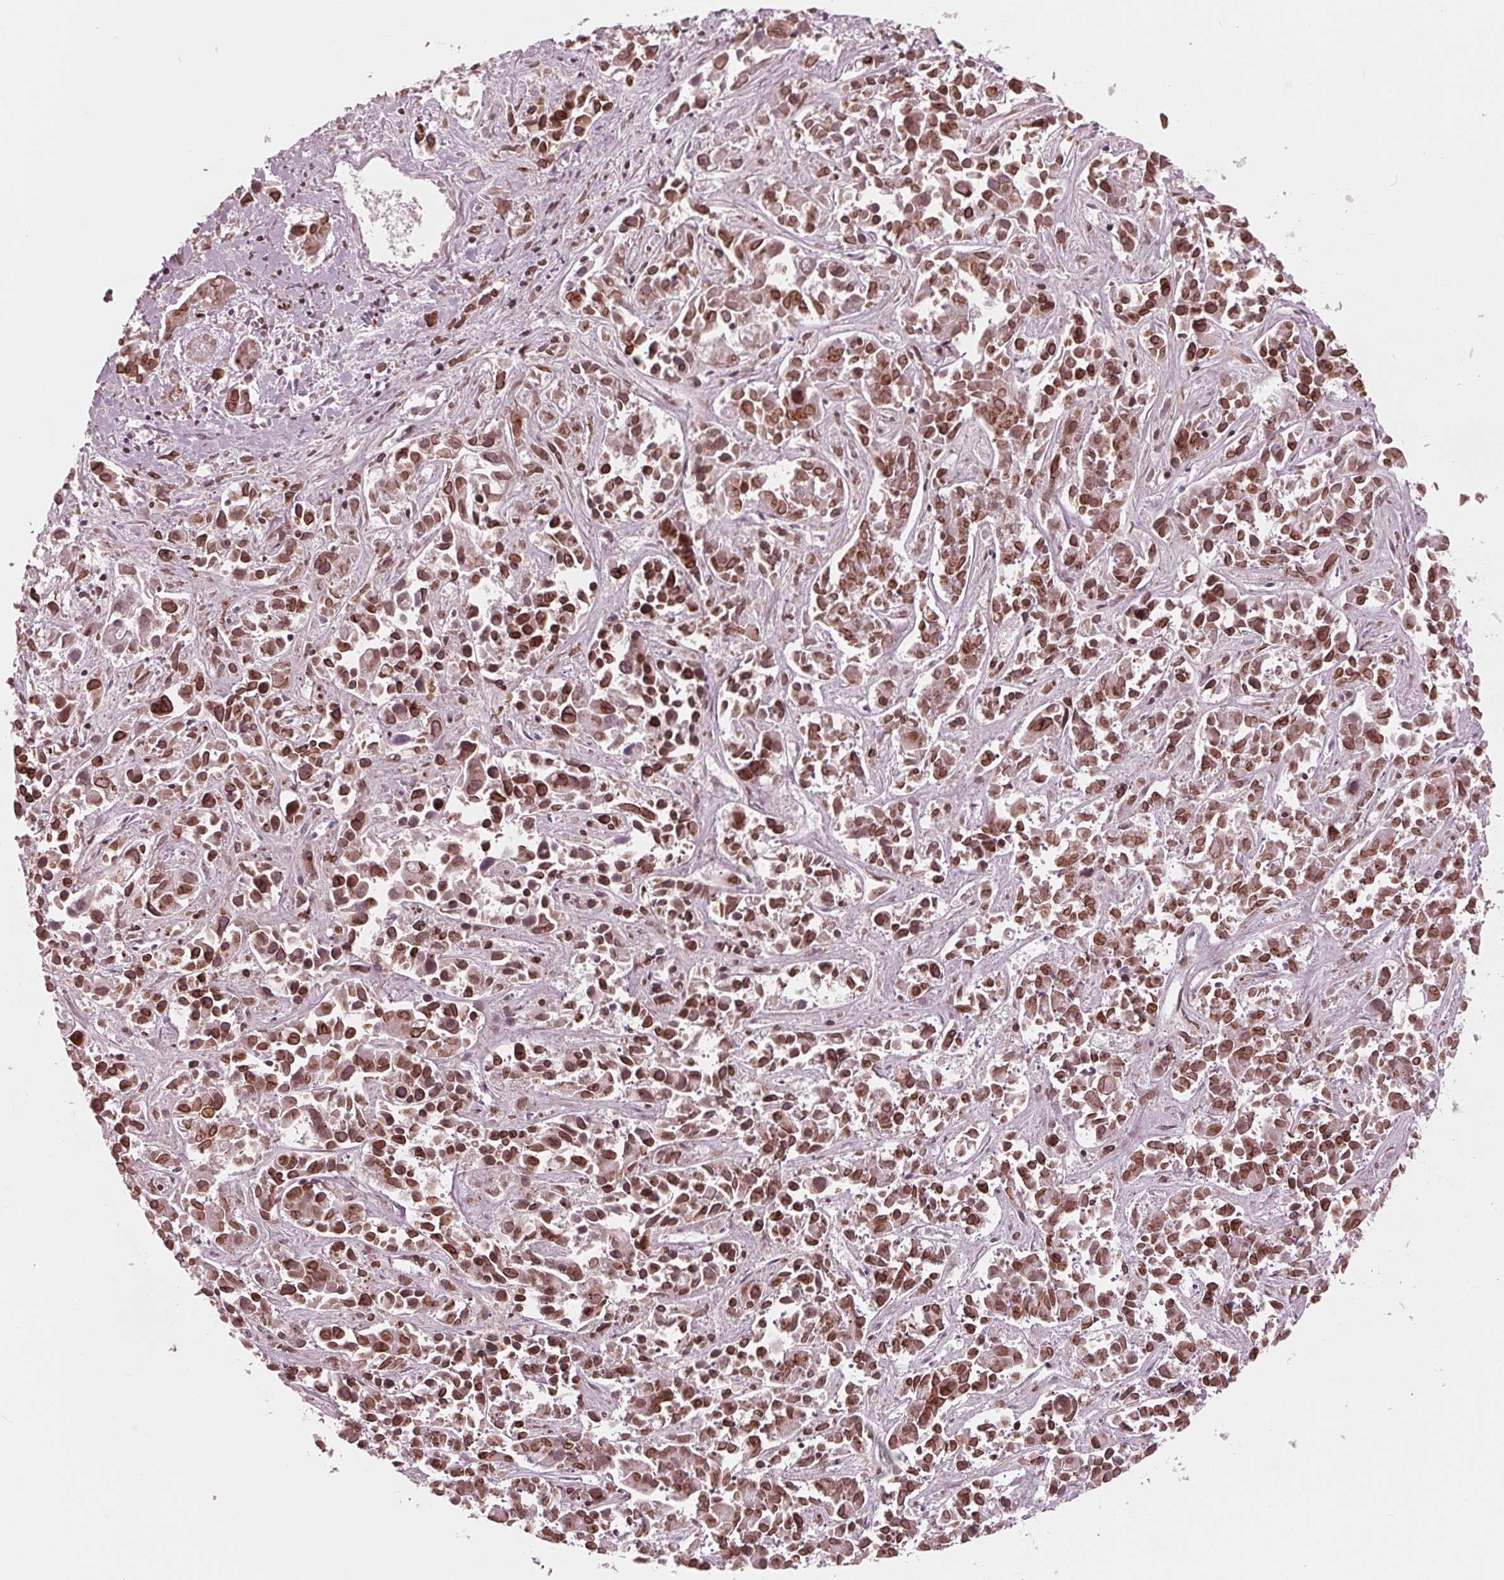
{"staining": {"intensity": "strong", "quantity": ">75%", "location": "cytoplasmic/membranous,nuclear"}, "tissue": "liver cancer", "cell_type": "Tumor cells", "image_type": "cancer", "snomed": [{"axis": "morphology", "description": "Cholangiocarcinoma"}, {"axis": "topography", "description": "Liver"}], "caption": "Human liver cancer stained for a protein (brown) shows strong cytoplasmic/membranous and nuclear positive staining in about >75% of tumor cells.", "gene": "NUP210", "patient": {"sex": "female", "age": 81}}